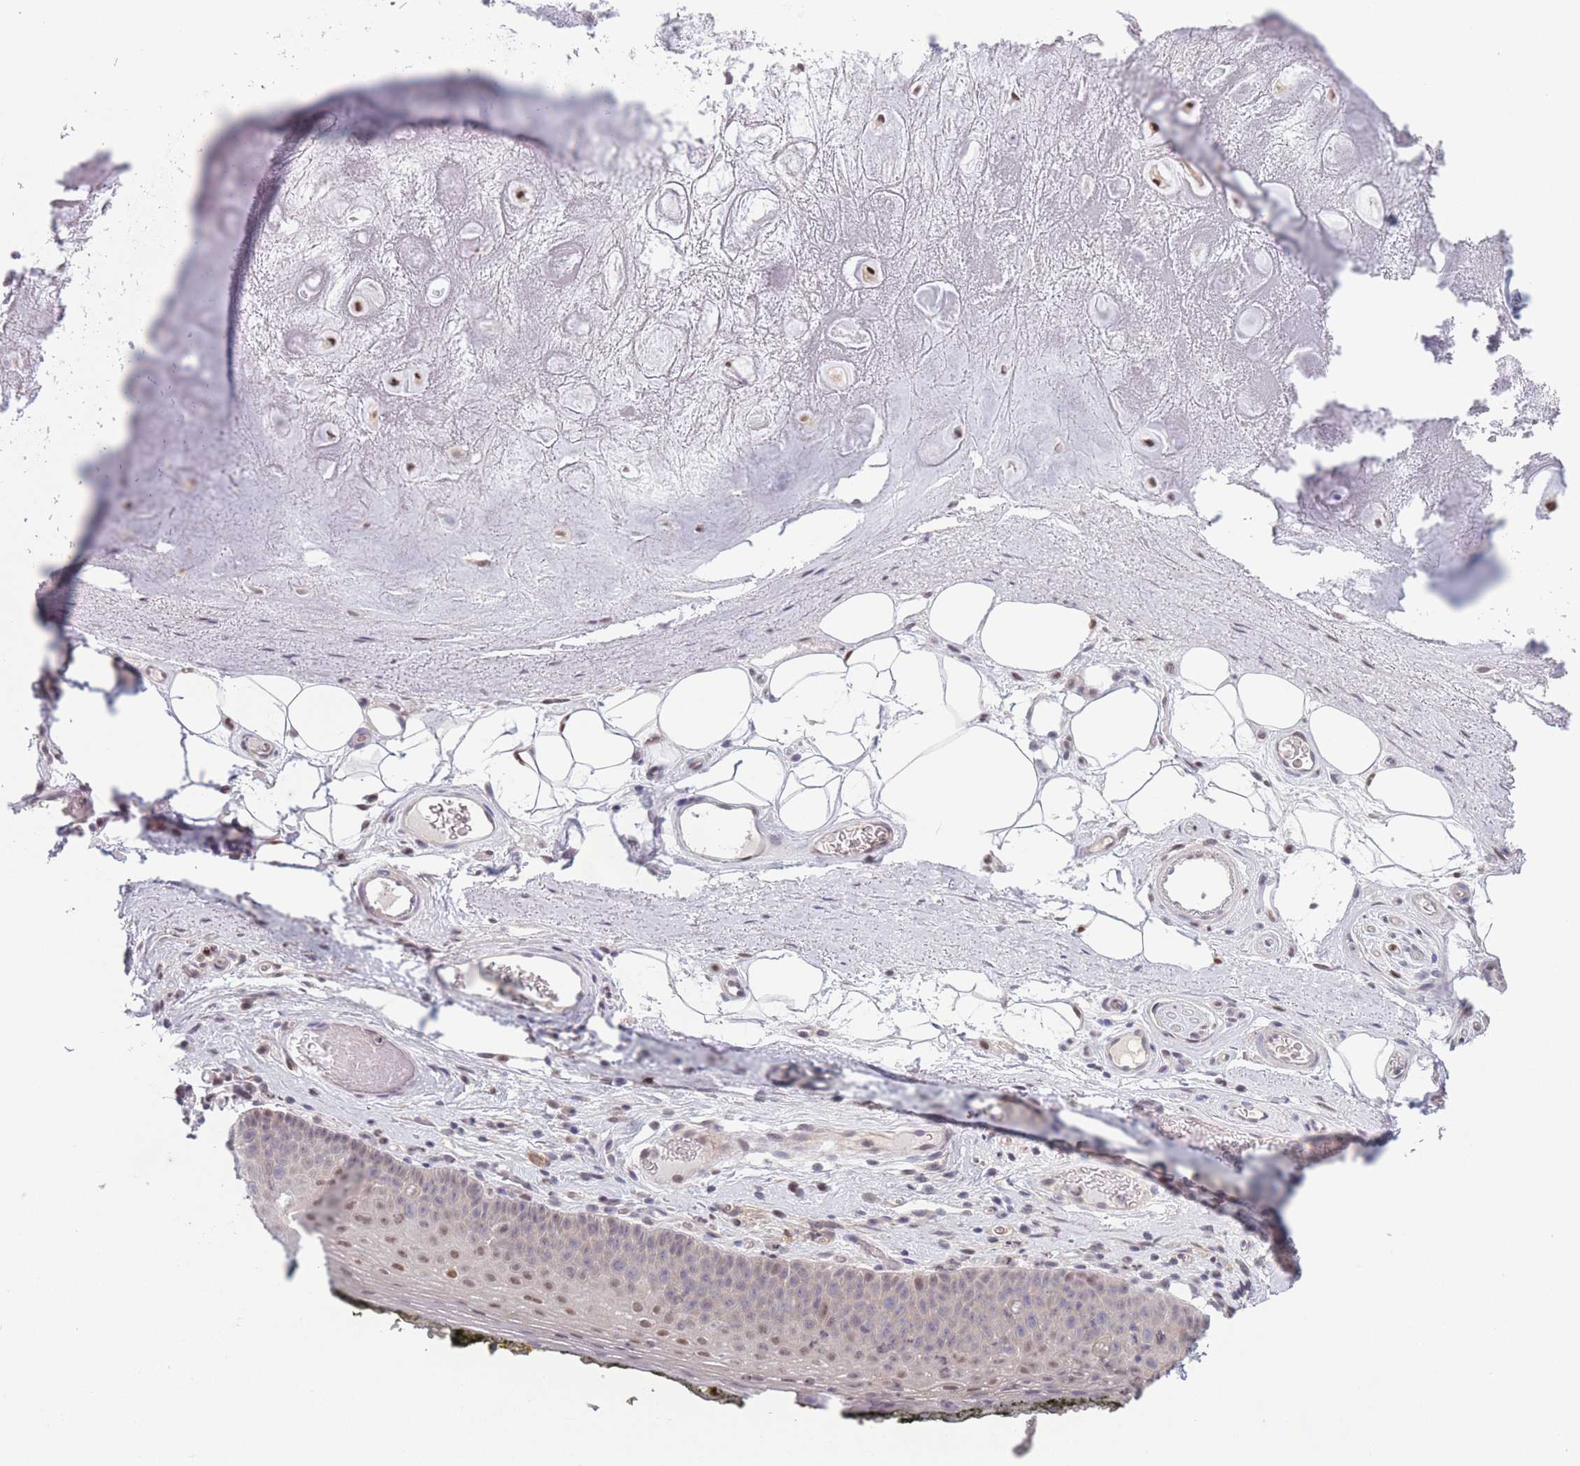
{"staining": {"intensity": "moderate", "quantity": "25%-75%", "location": "nuclear"}, "tissue": "adipose tissue", "cell_type": "Adipocytes", "image_type": "normal", "snomed": [{"axis": "morphology", "description": "Normal tissue, NOS"}, {"axis": "topography", "description": "Cartilage tissue"}], "caption": "Human adipose tissue stained with a brown dye demonstrates moderate nuclear positive staining in approximately 25%-75% of adipocytes.", "gene": "ENSG00000267179", "patient": {"sex": "male", "age": 81}}